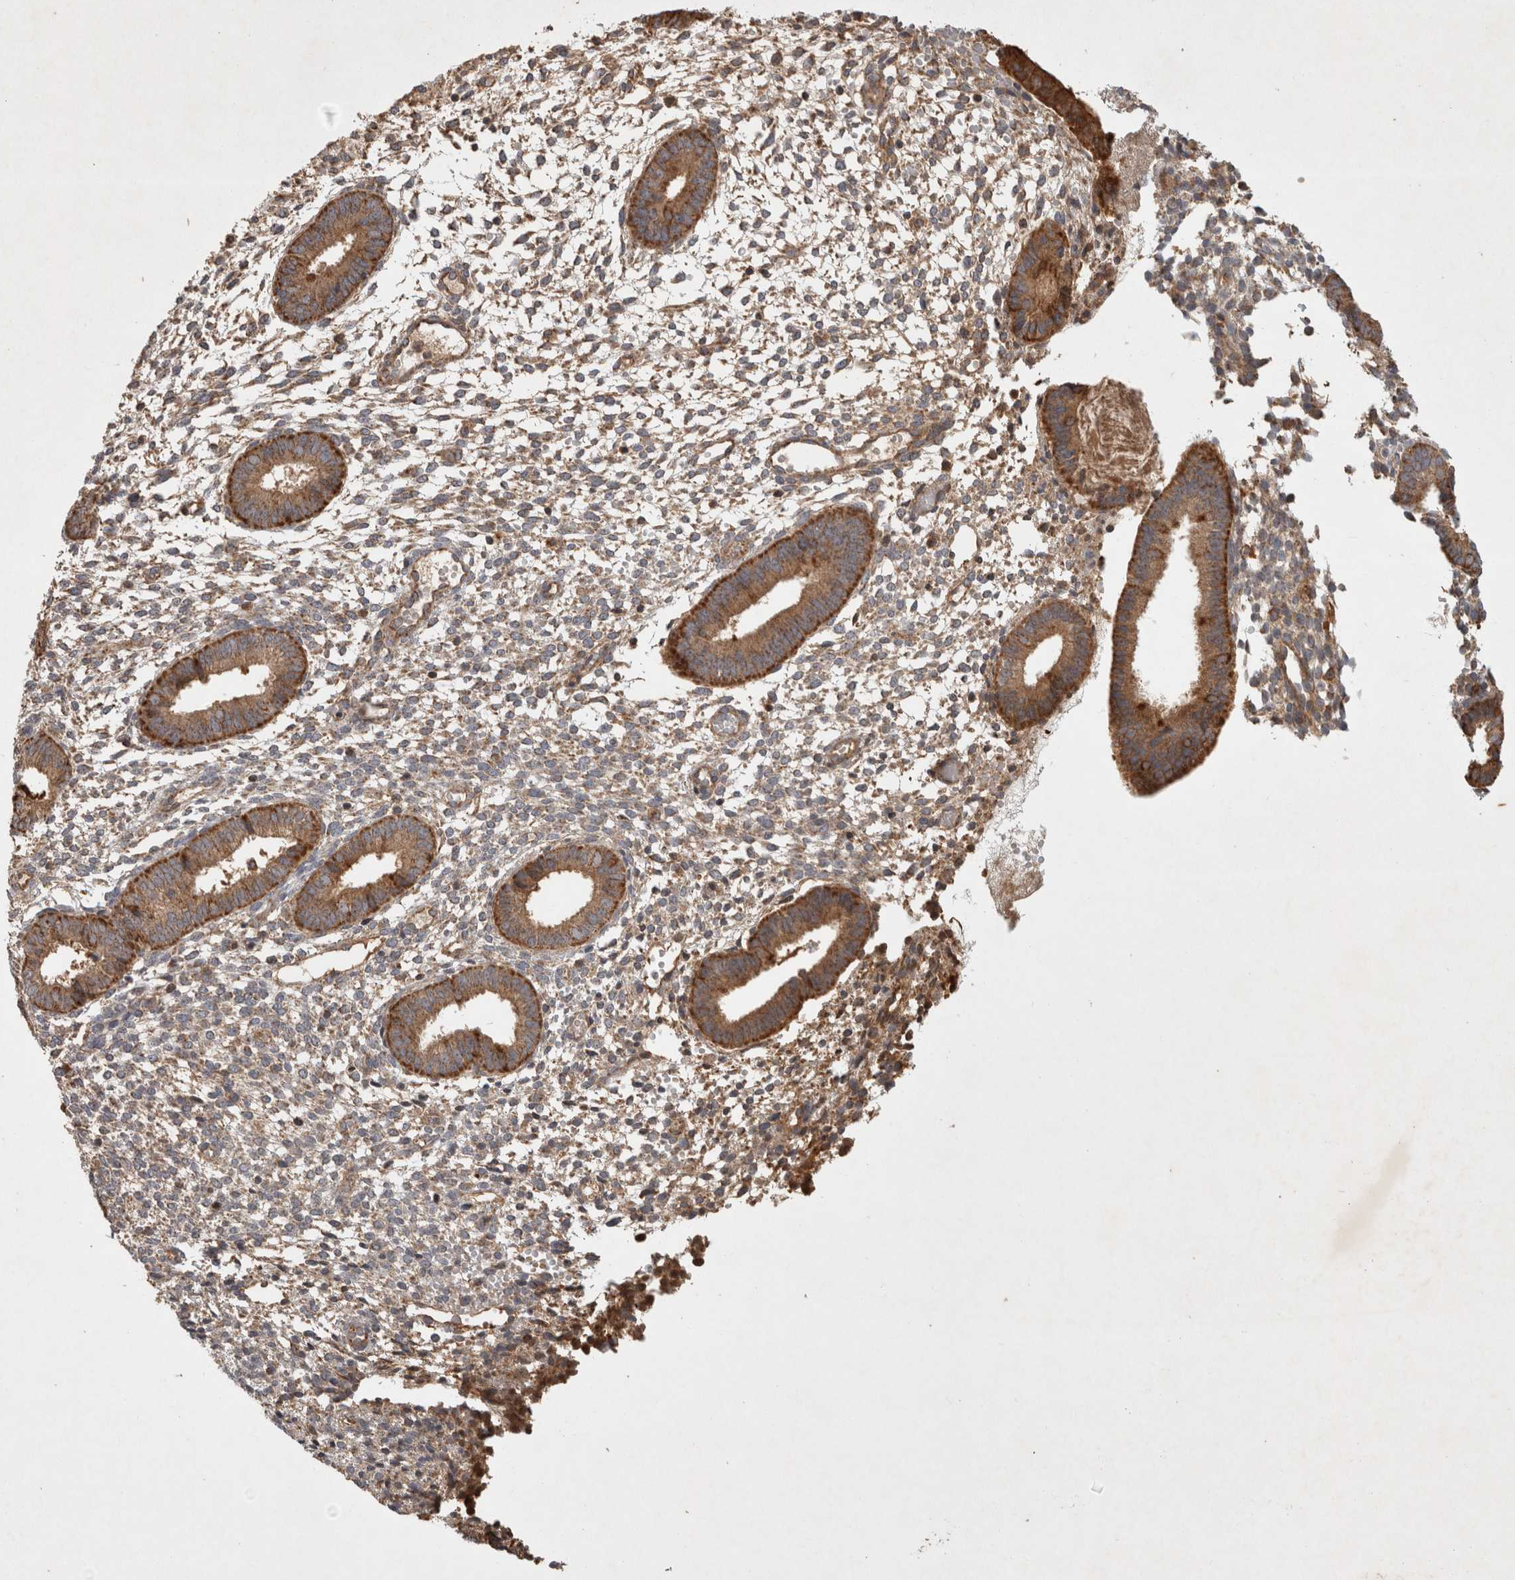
{"staining": {"intensity": "strong", "quantity": "25%-75%", "location": "cytoplasmic/membranous,nuclear"}, "tissue": "endometrium", "cell_type": "Cells in endometrial stroma", "image_type": "normal", "snomed": [{"axis": "morphology", "description": "Normal tissue, NOS"}, {"axis": "topography", "description": "Endometrium"}], "caption": "The immunohistochemical stain labels strong cytoplasmic/membranous,nuclear positivity in cells in endometrial stroma of benign endometrium.", "gene": "SERAC1", "patient": {"sex": "female", "age": 46}}